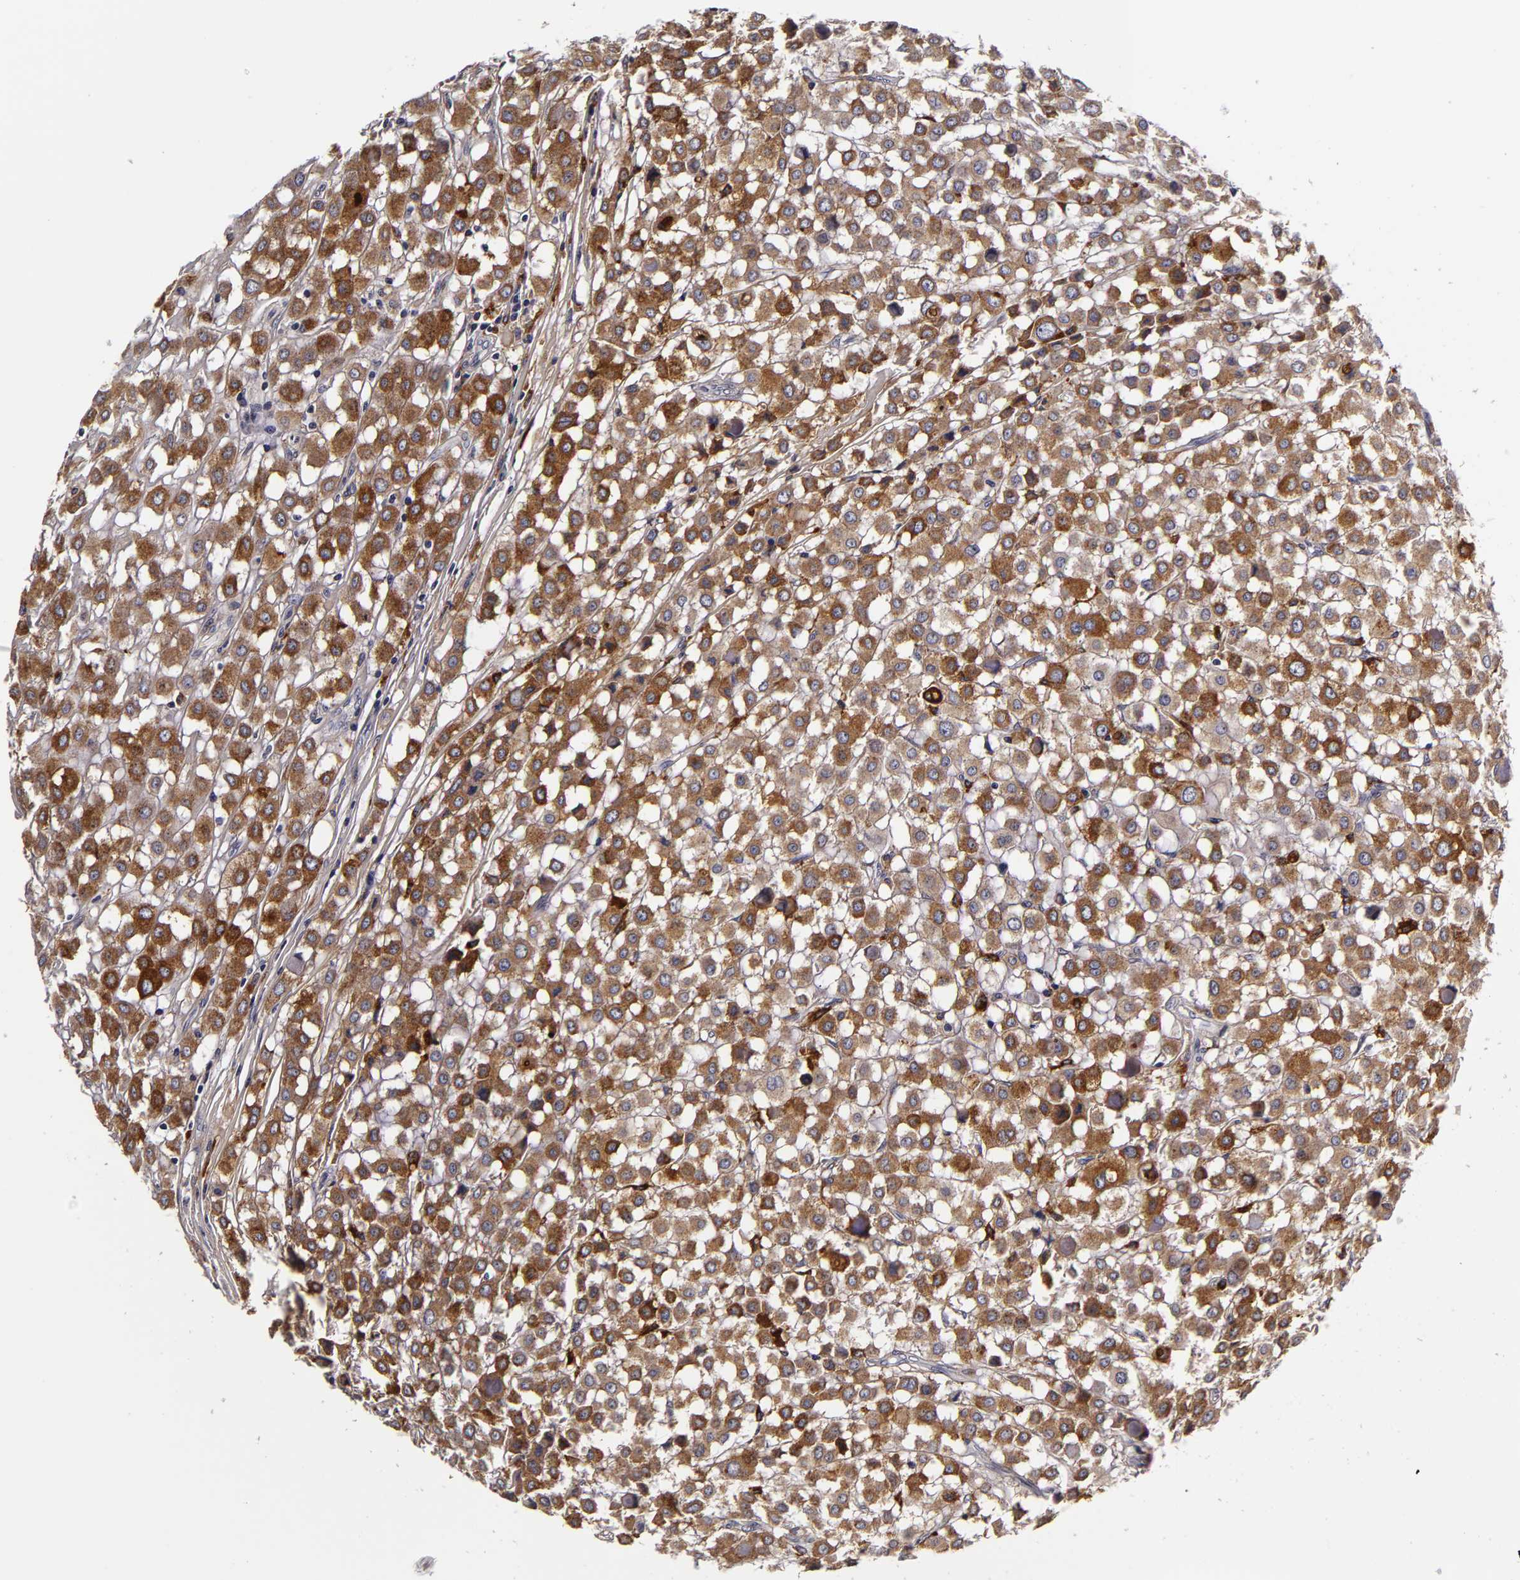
{"staining": {"intensity": "moderate", "quantity": ">75%", "location": "cytoplasmic/membranous"}, "tissue": "breast cancer", "cell_type": "Tumor cells", "image_type": "cancer", "snomed": [{"axis": "morphology", "description": "Lobular carcinoma"}, {"axis": "topography", "description": "Breast"}], "caption": "Breast cancer tissue displays moderate cytoplasmic/membranous staining in approximately >75% of tumor cells", "gene": "LGALS3BP", "patient": {"sex": "female", "age": 85}}